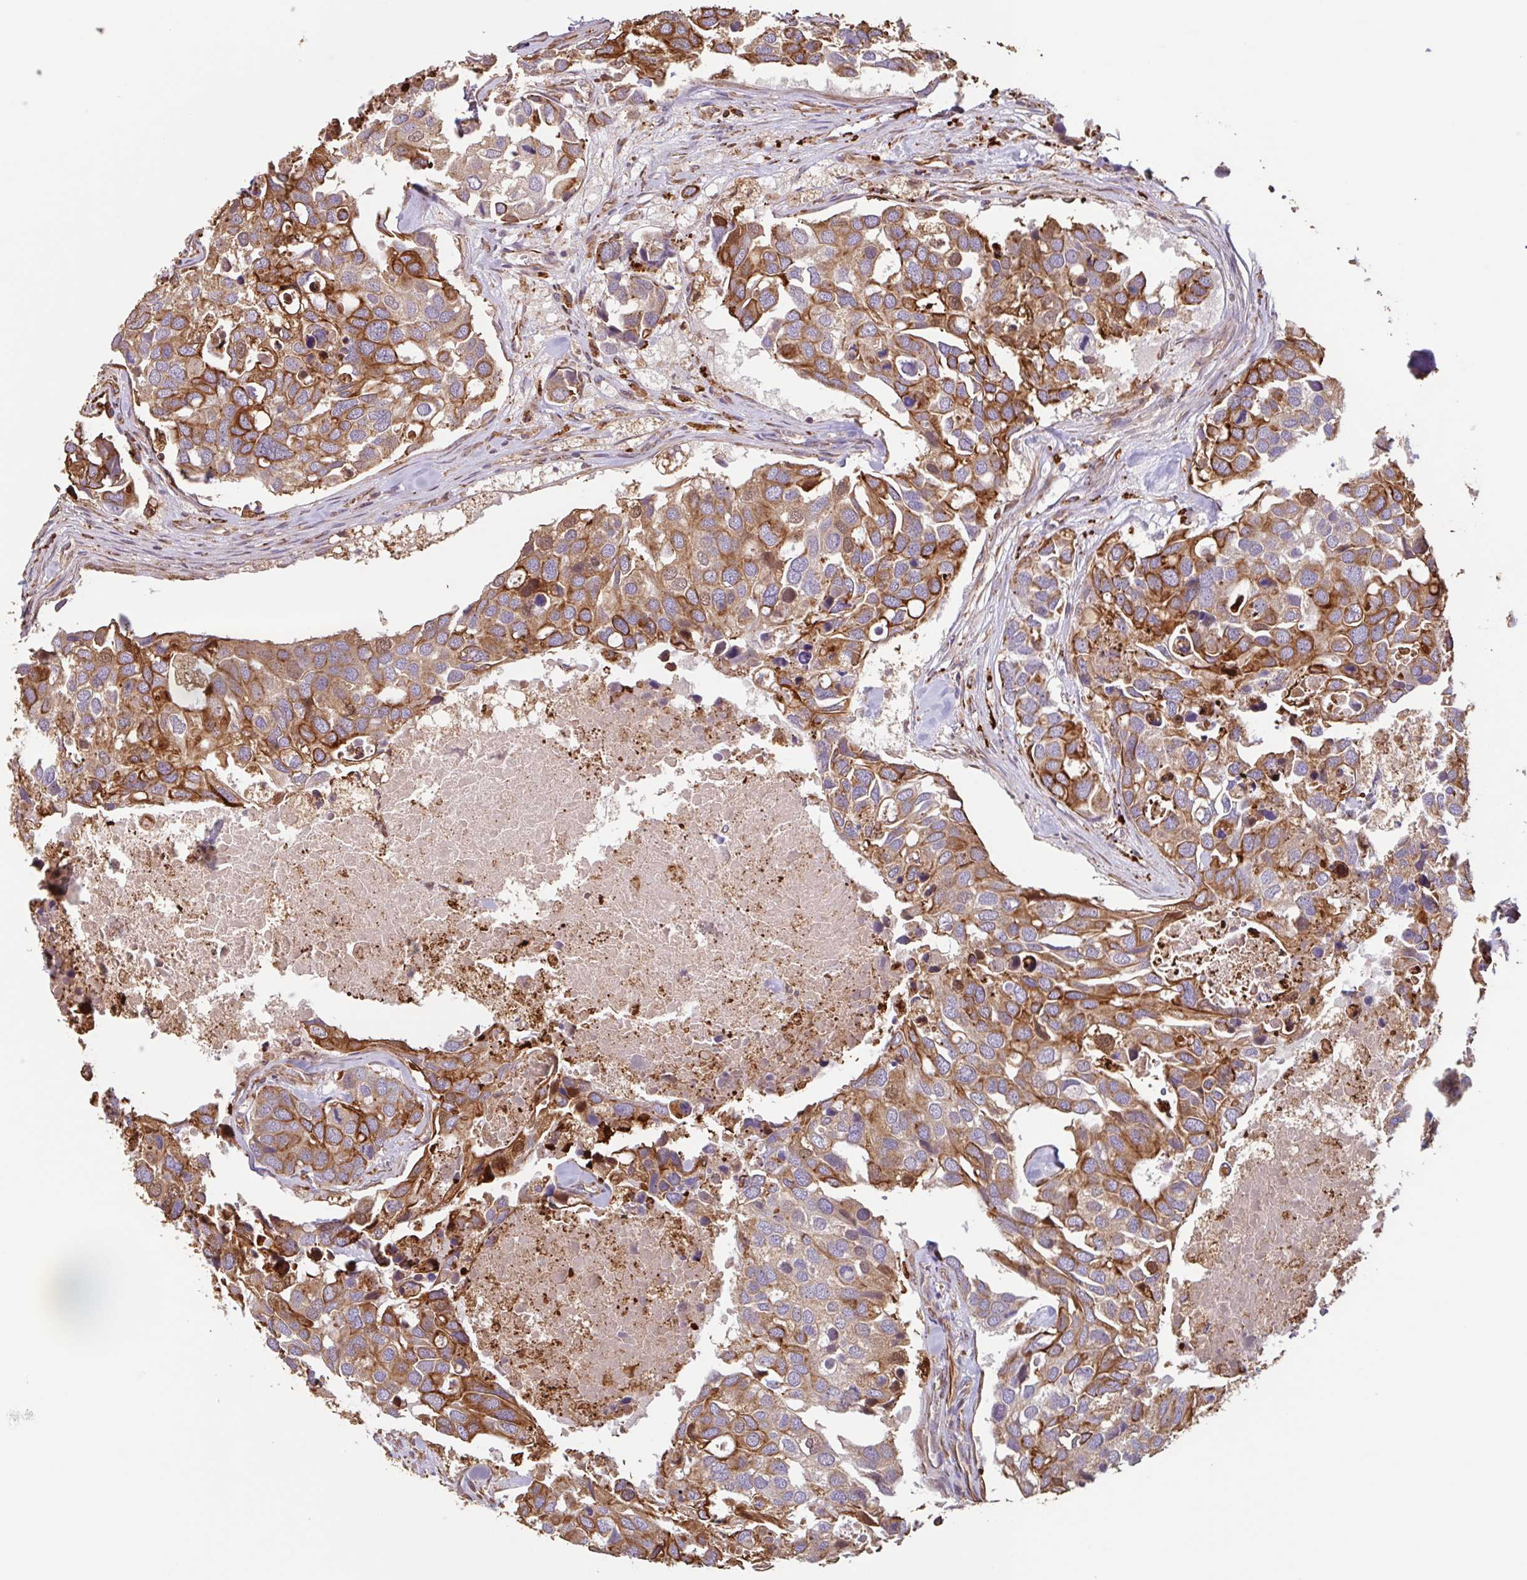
{"staining": {"intensity": "moderate", "quantity": ">75%", "location": "cytoplasmic/membranous"}, "tissue": "breast cancer", "cell_type": "Tumor cells", "image_type": "cancer", "snomed": [{"axis": "morphology", "description": "Duct carcinoma"}, {"axis": "topography", "description": "Breast"}], "caption": "Immunohistochemistry (IHC) (DAB (3,3'-diaminobenzidine)) staining of human invasive ductal carcinoma (breast) reveals moderate cytoplasmic/membranous protein expression in approximately >75% of tumor cells.", "gene": "ZNF790", "patient": {"sex": "female", "age": 83}}